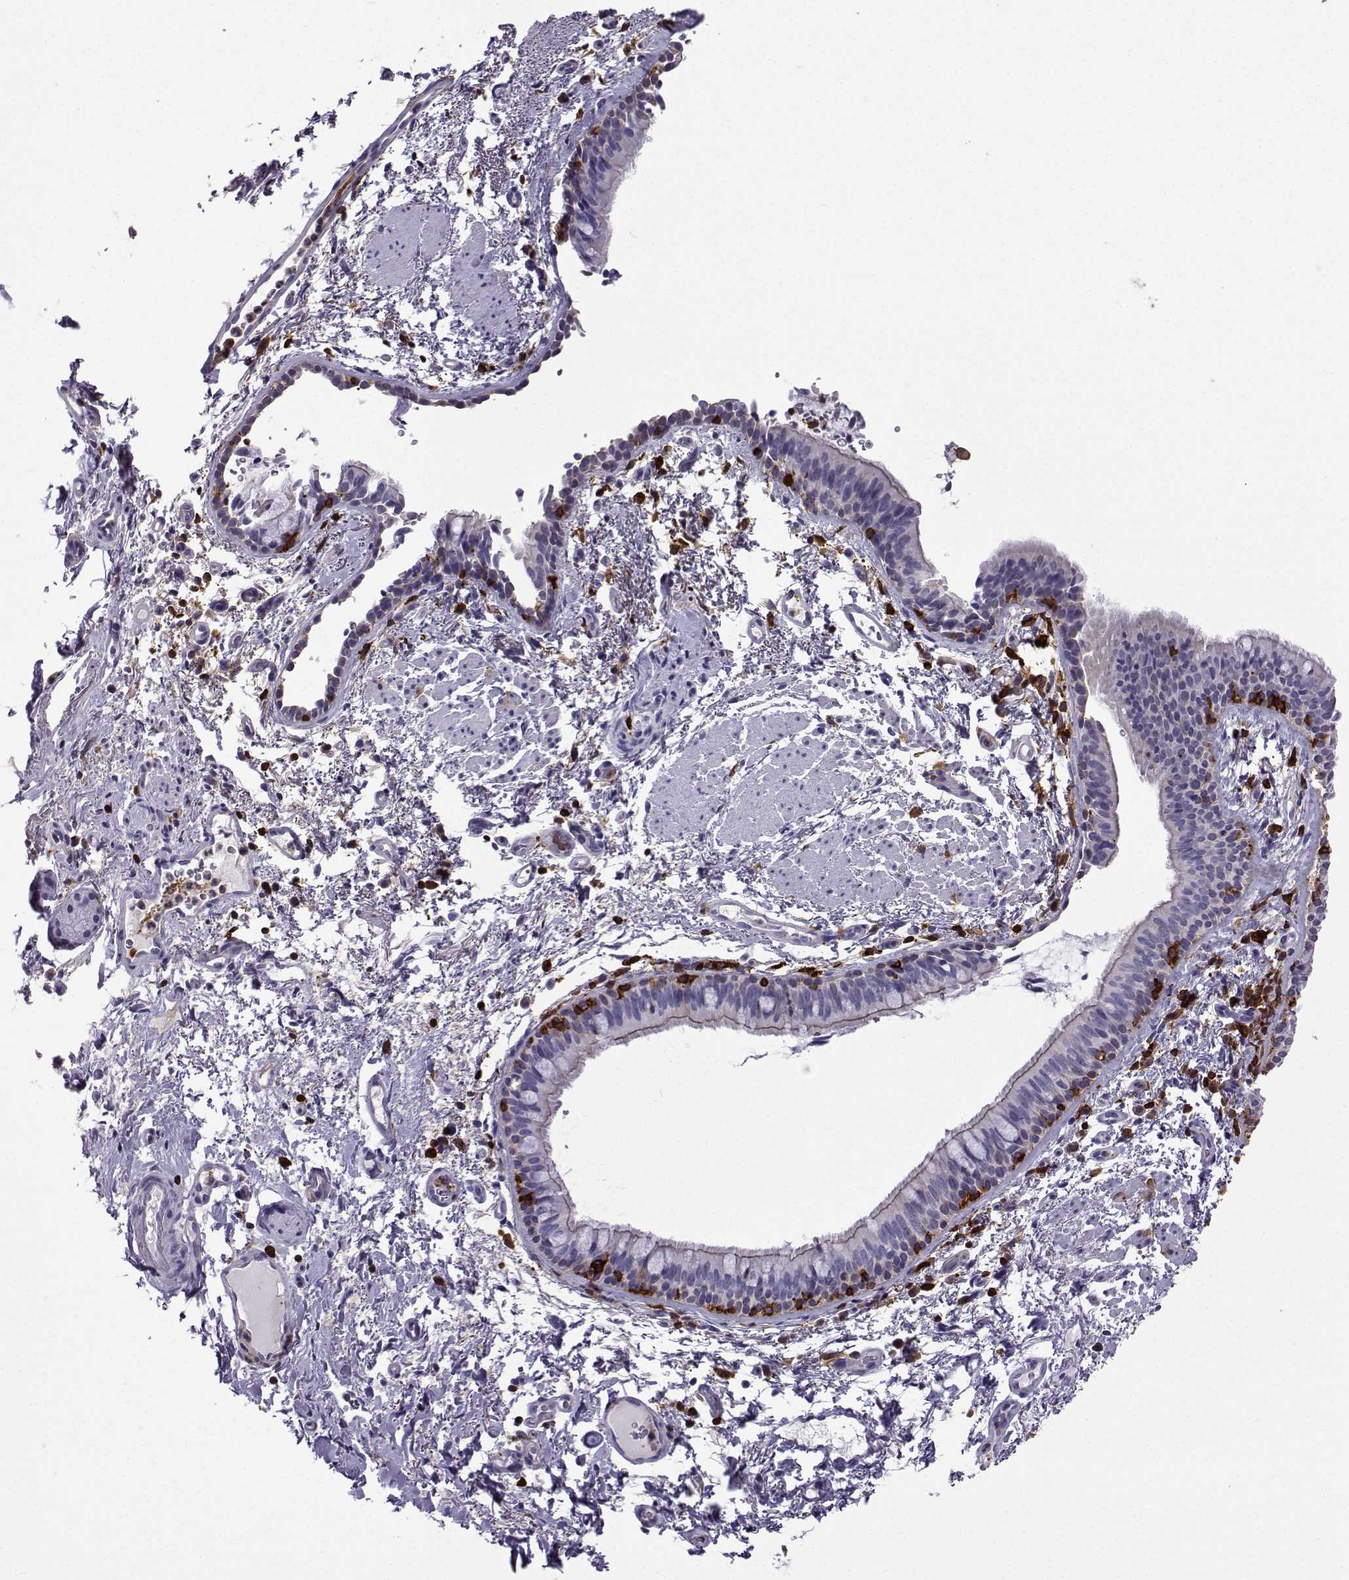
{"staining": {"intensity": "negative", "quantity": "none", "location": "none"}, "tissue": "bronchus", "cell_type": "Respiratory epithelial cells", "image_type": "normal", "snomed": [{"axis": "morphology", "description": "Normal tissue, NOS"}, {"axis": "topography", "description": "Bronchus"}], "caption": "High power microscopy histopathology image of an immunohistochemistry (IHC) histopathology image of normal bronchus, revealing no significant staining in respiratory epithelial cells.", "gene": "DOCK10", "patient": {"sex": "female", "age": 64}}